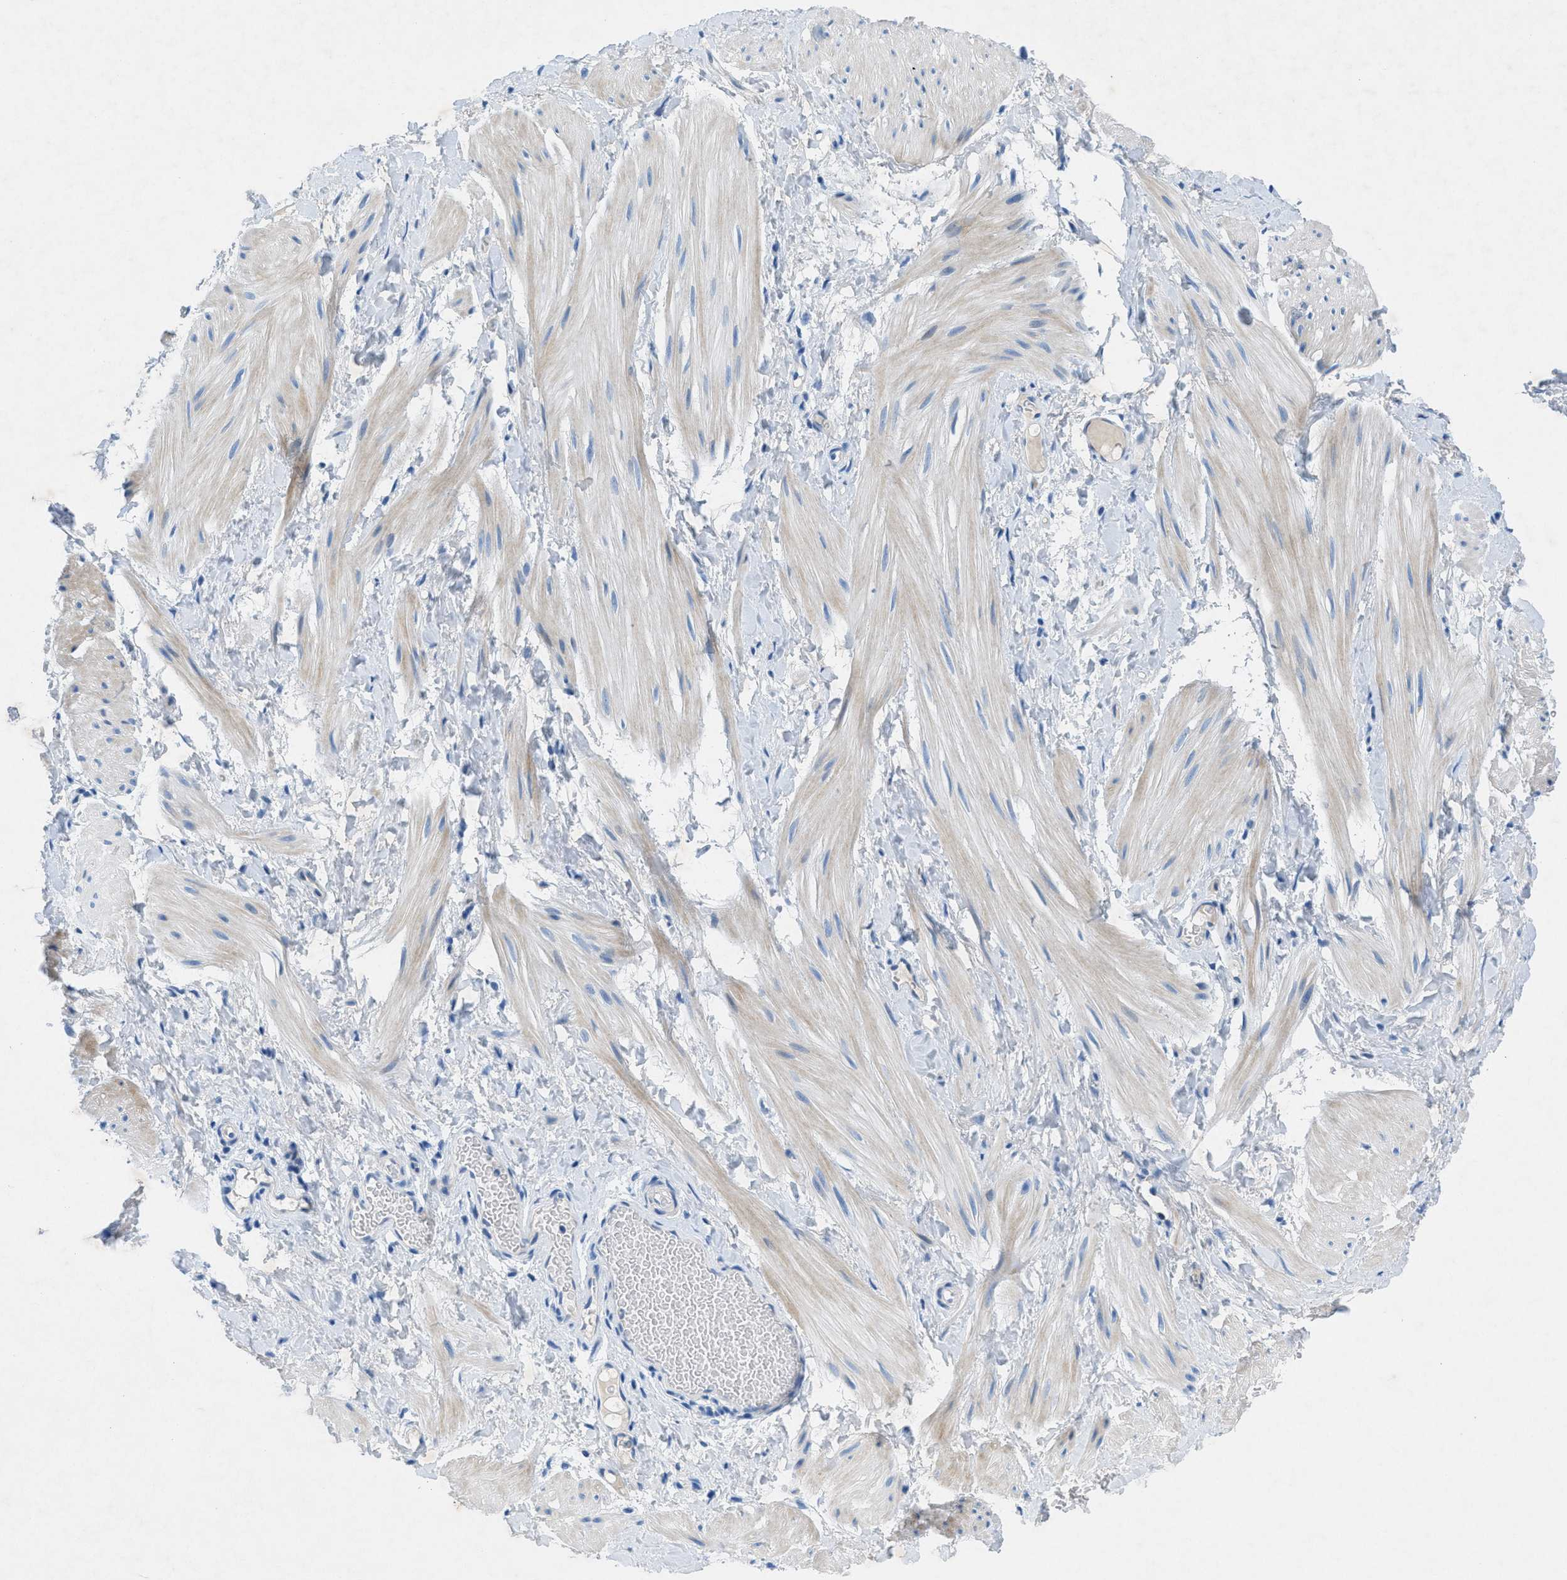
{"staining": {"intensity": "weak", "quantity": "25%-75%", "location": "cytoplasmic/membranous"}, "tissue": "smooth muscle", "cell_type": "Smooth muscle cells", "image_type": "normal", "snomed": [{"axis": "morphology", "description": "Normal tissue, NOS"}, {"axis": "topography", "description": "Smooth muscle"}], "caption": "A photomicrograph showing weak cytoplasmic/membranous staining in about 25%-75% of smooth muscle cells in unremarkable smooth muscle, as visualized by brown immunohistochemical staining.", "gene": "GALNT17", "patient": {"sex": "male", "age": 16}}